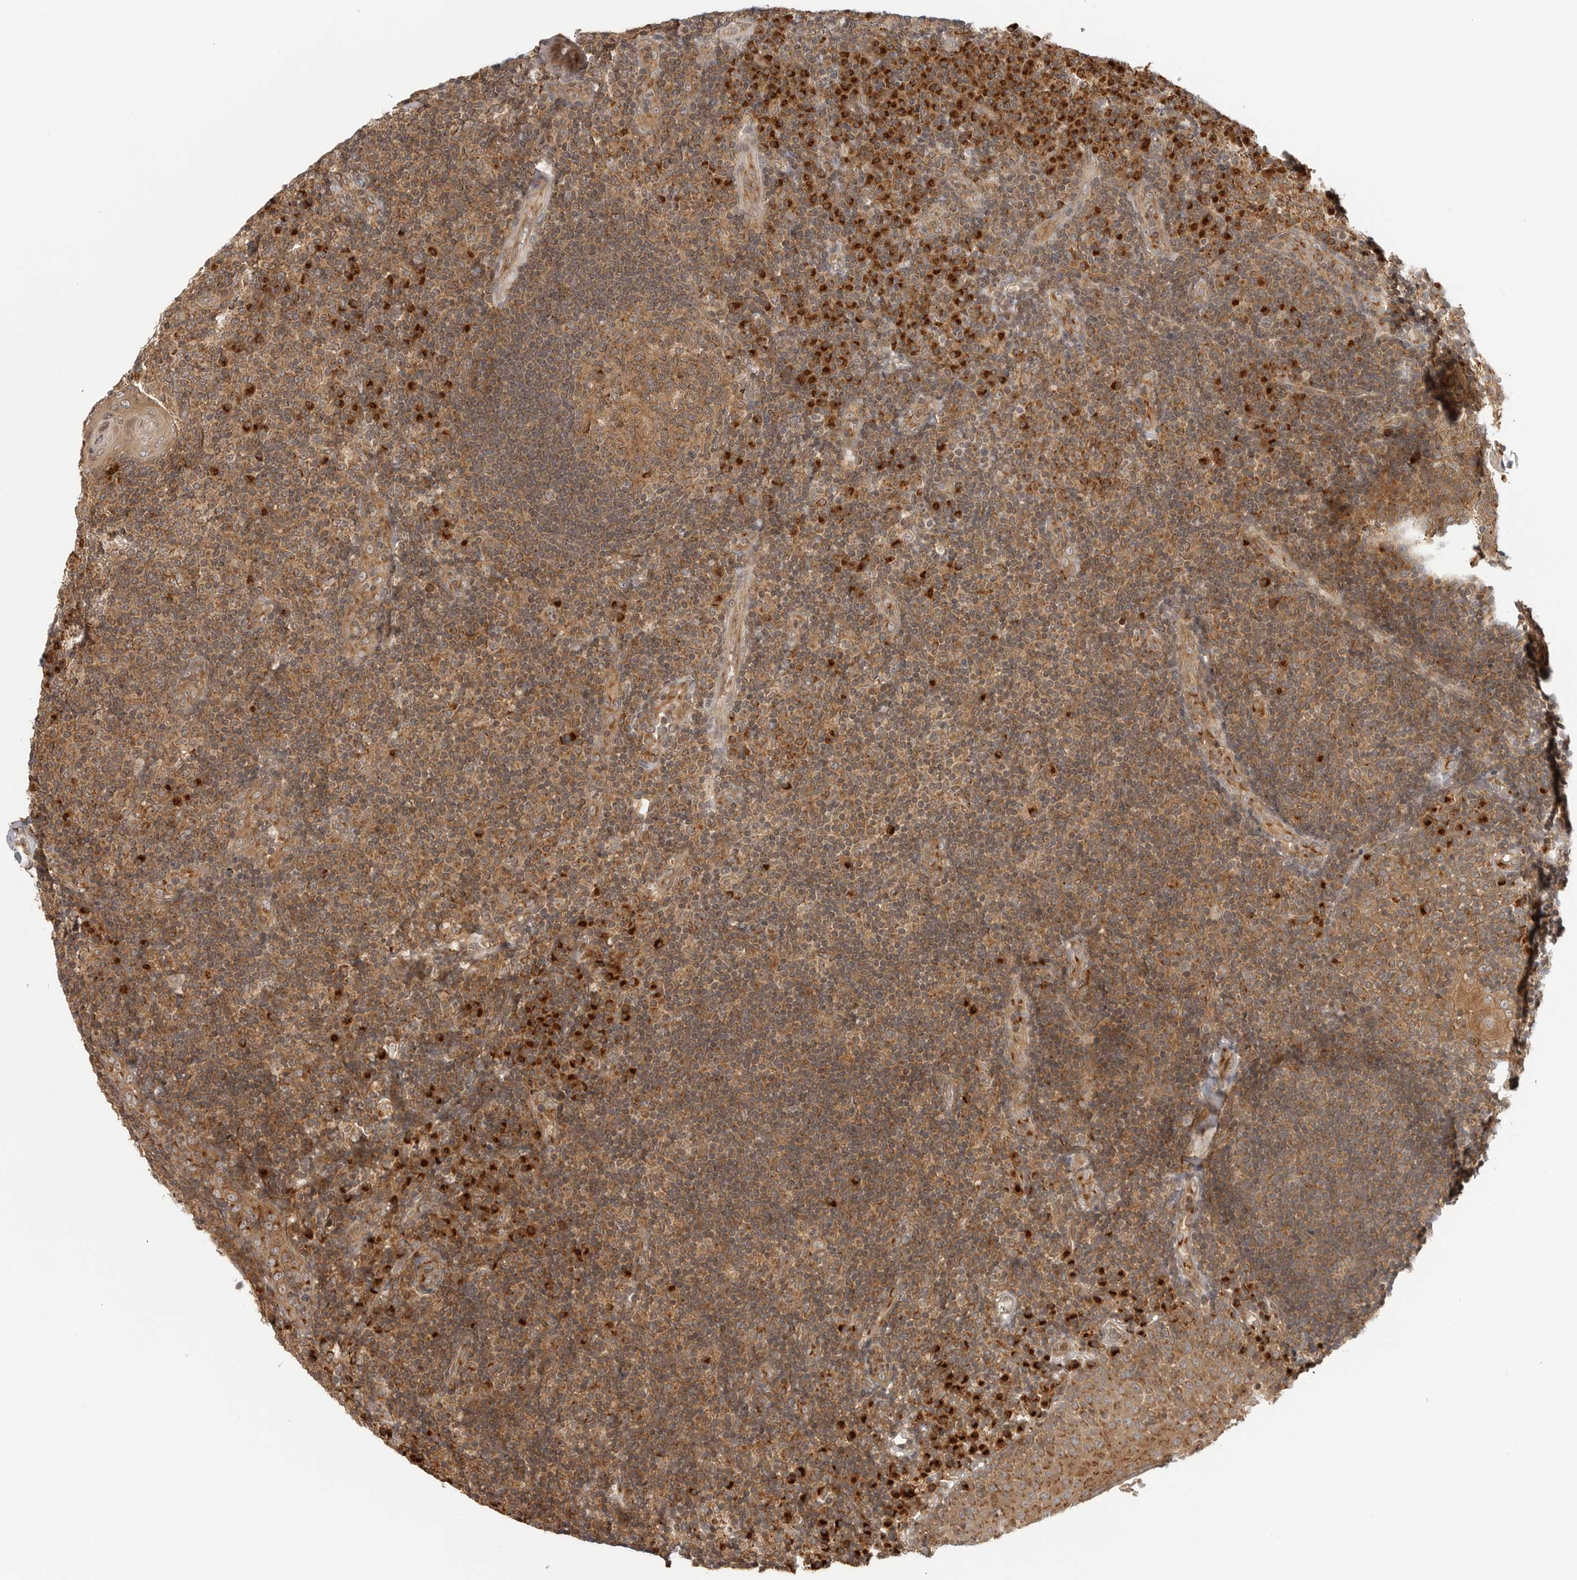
{"staining": {"intensity": "moderate", "quantity": ">75%", "location": "cytoplasmic/membranous"}, "tissue": "tonsil", "cell_type": "Germinal center cells", "image_type": "normal", "snomed": [{"axis": "morphology", "description": "Normal tissue, NOS"}, {"axis": "topography", "description": "Tonsil"}], "caption": "Immunohistochemistry (IHC) photomicrograph of normal tonsil stained for a protein (brown), which exhibits medium levels of moderate cytoplasmic/membranous expression in about >75% of germinal center cells.", "gene": "COPA", "patient": {"sex": "female", "age": 40}}